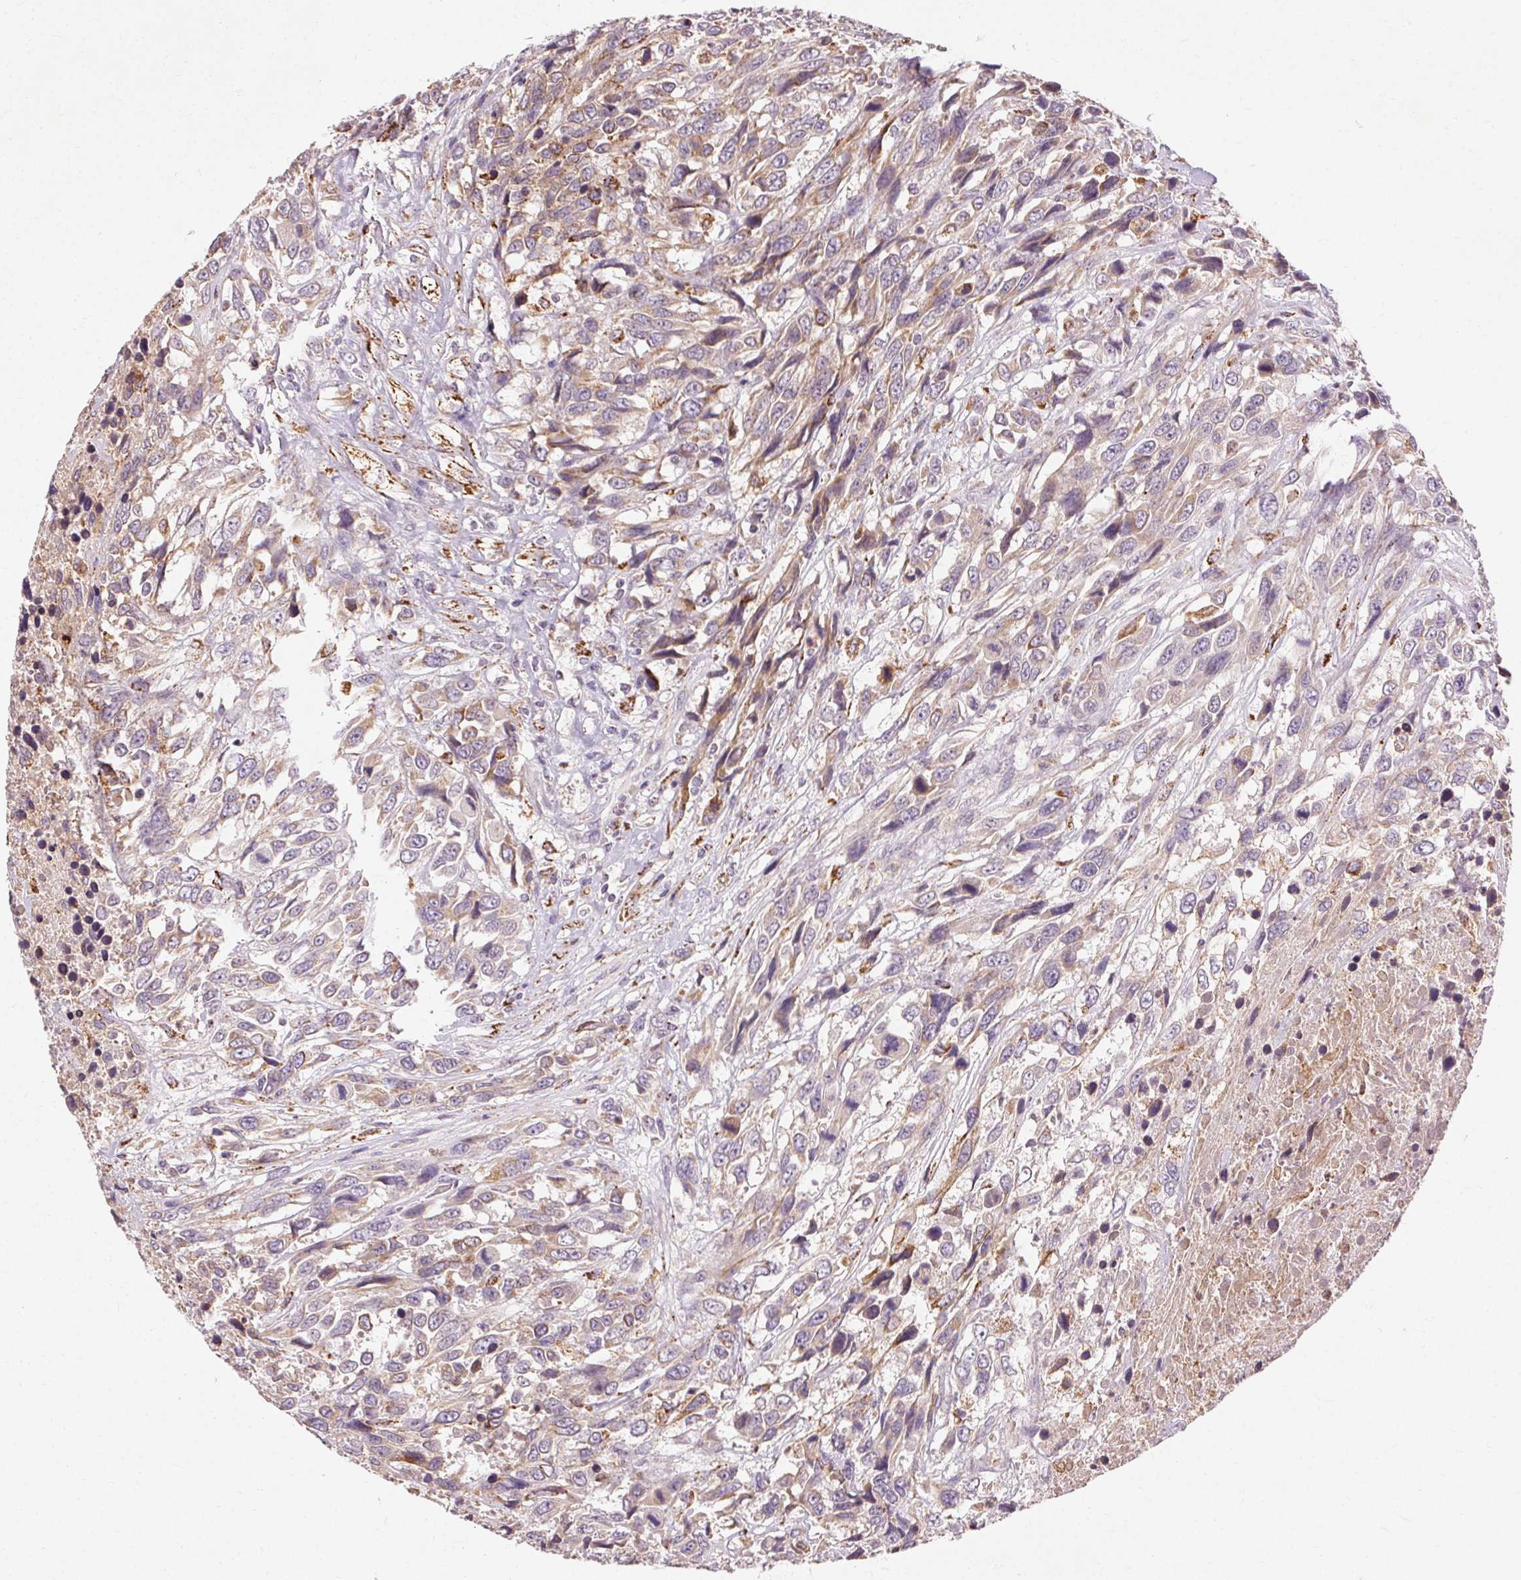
{"staining": {"intensity": "weak", "quantity": "25%-75%", "location": "cytoplasmic/membranous"}, "tissue": "urothelial cancer", "cell_type": "Tumor cells", "image_type": "cancer", "snomed": [{"axis": "morphology", "description": "Urothelial carcinoma, High grade"}, {"axis": "topography", "description": "Urinary bladder"}], "caption": "High-grade urothelial carcinoma stained with immunohistochemistry (IHC) displays weak cytoplasmic/membranous staining in approximately 25%-75% of tumor cells.", "gene": "REP15", "patient": {"sex": "female", "age": 70}}